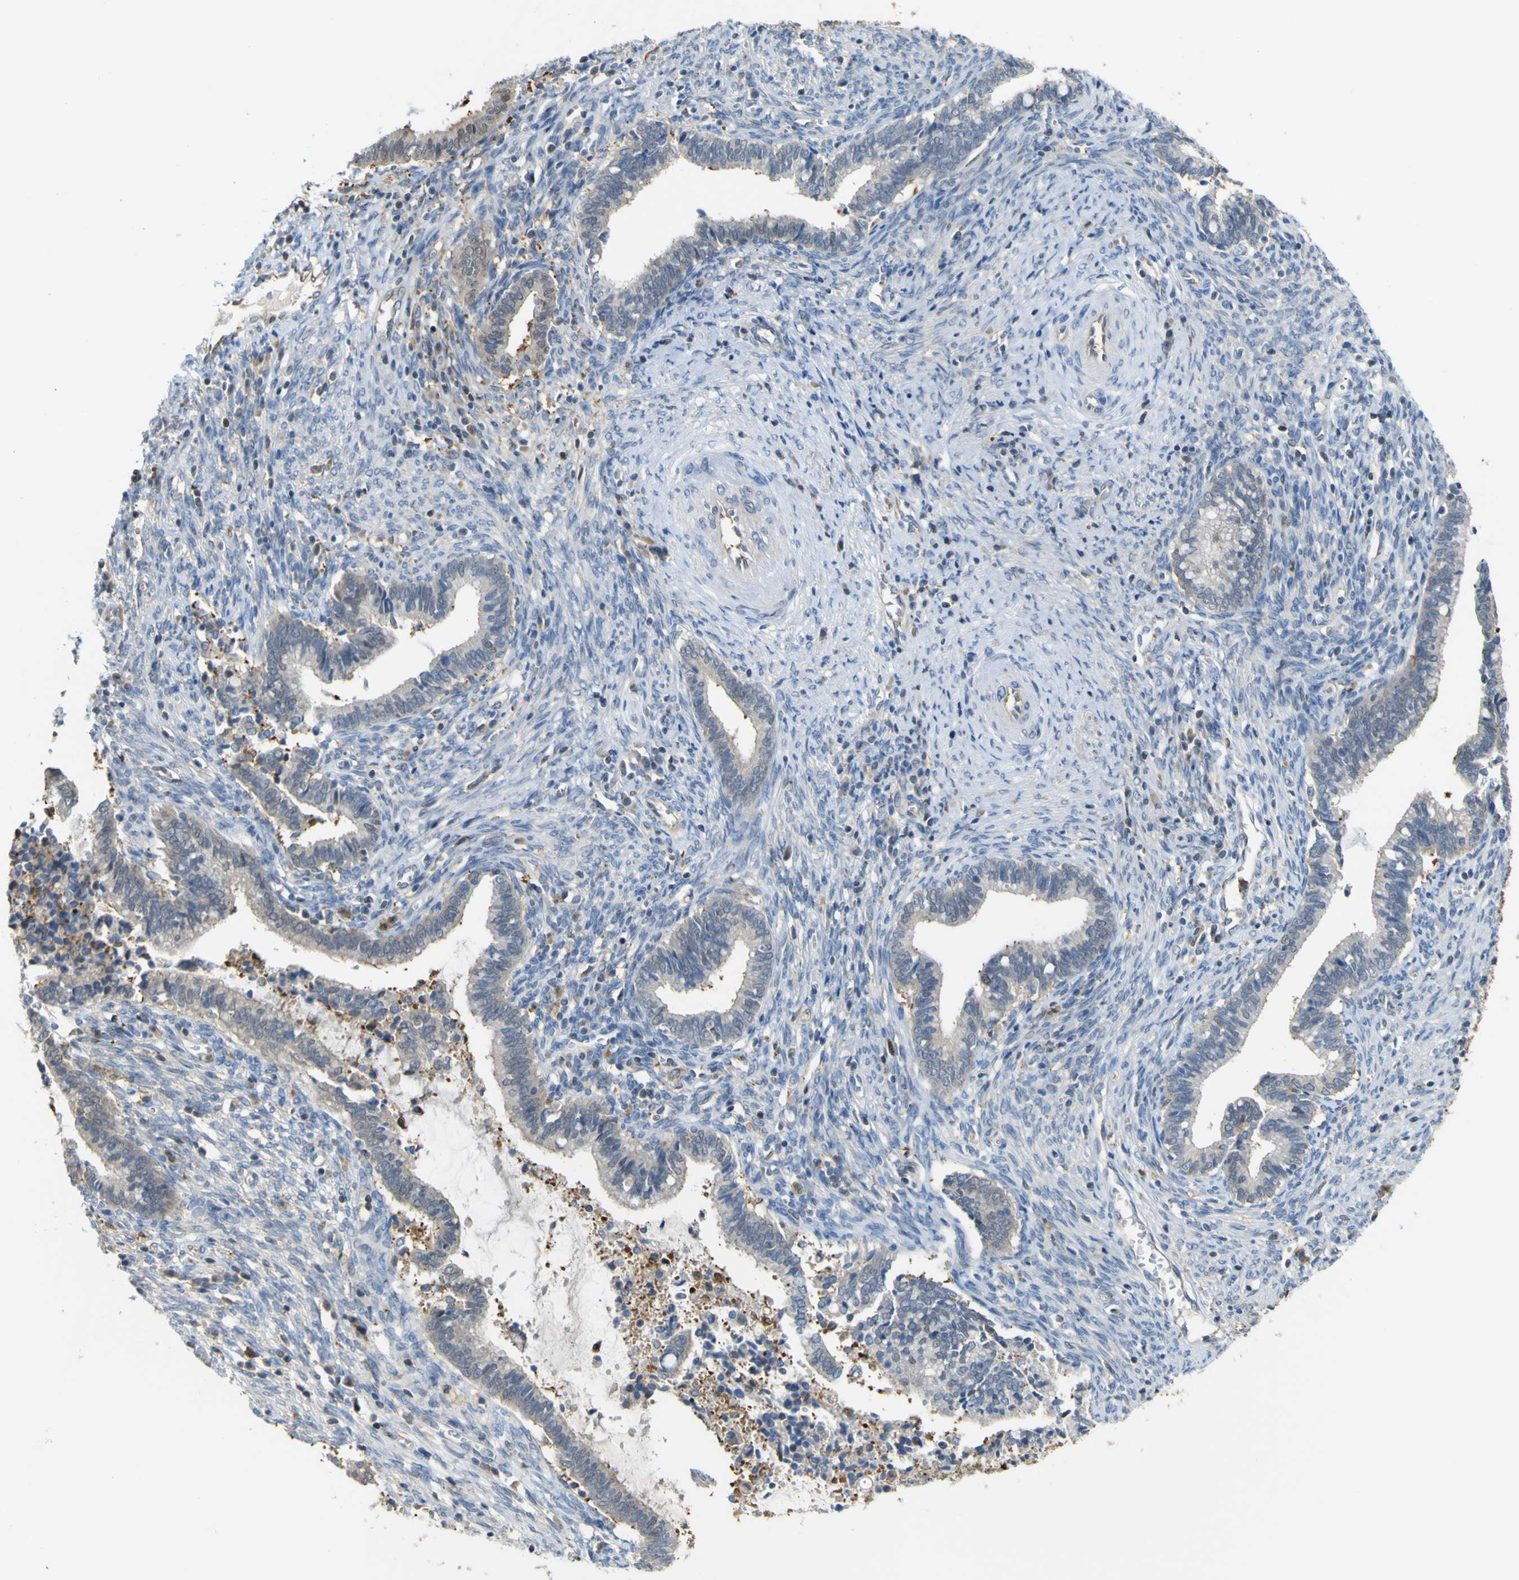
{"staining": {"intensity": "weak", "quantity": "<25%", "location": "cytoplasmic/membranous"}, "tissue": "cervical cancer", "cell_type": "Tumor cells", "image_type": "cancer", "snomed": [{"axis": "morphology", "description": "Adenocarcinoma, NOS"}, {"axis": "topography", "description": "Cervix"}], "caption": "Immunohistochemical staining of human cervical cancer demonstrates no significant positivity in tumor cells. Brightfield microscopy of immunohistochemistry (IHC) stained with DAB (brown) and hematoxylin (blue), captured at high magnification.", "gene": "ABHD3", "patient": {"sex": "female", "age": 44}}